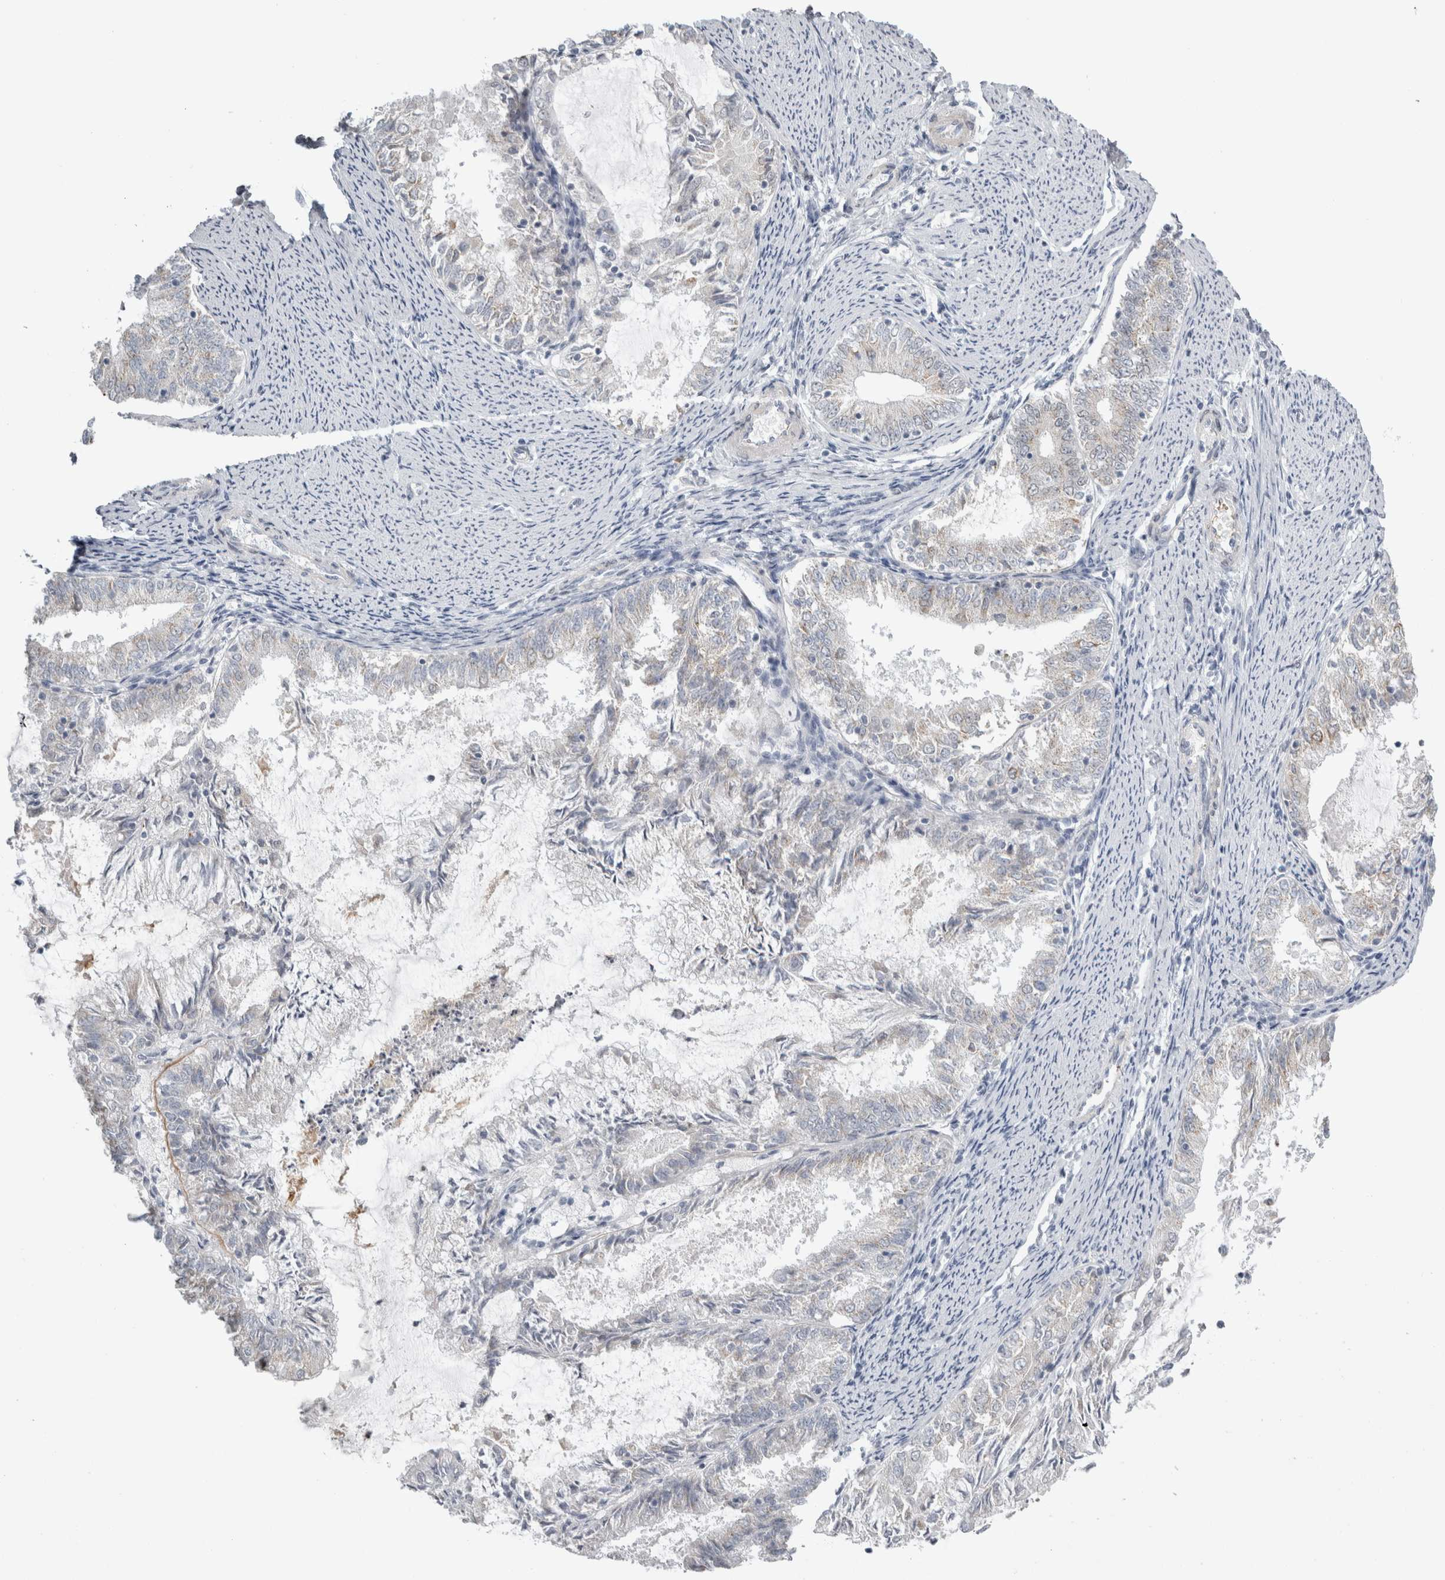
{"staining": {"intensity": "weak", "quantity": "<25%", "location": "cytoplasmic/membranous"}, "tissue": "endometrial cancer", "cell_type": "Tumor cells", "image_type": "cancer", "snomed": [{"axis": "morphology", "description": "Adenocarcinoma, NOS"}, {"axis": "topography", "description": "Endometrium"}], "caption": "Endometrial adenocarcinoma stained for a protein using IHC reveals no expression tumor cells.", "gene": "PLIN1", "patient": {"sex": "female", "age": 57}}